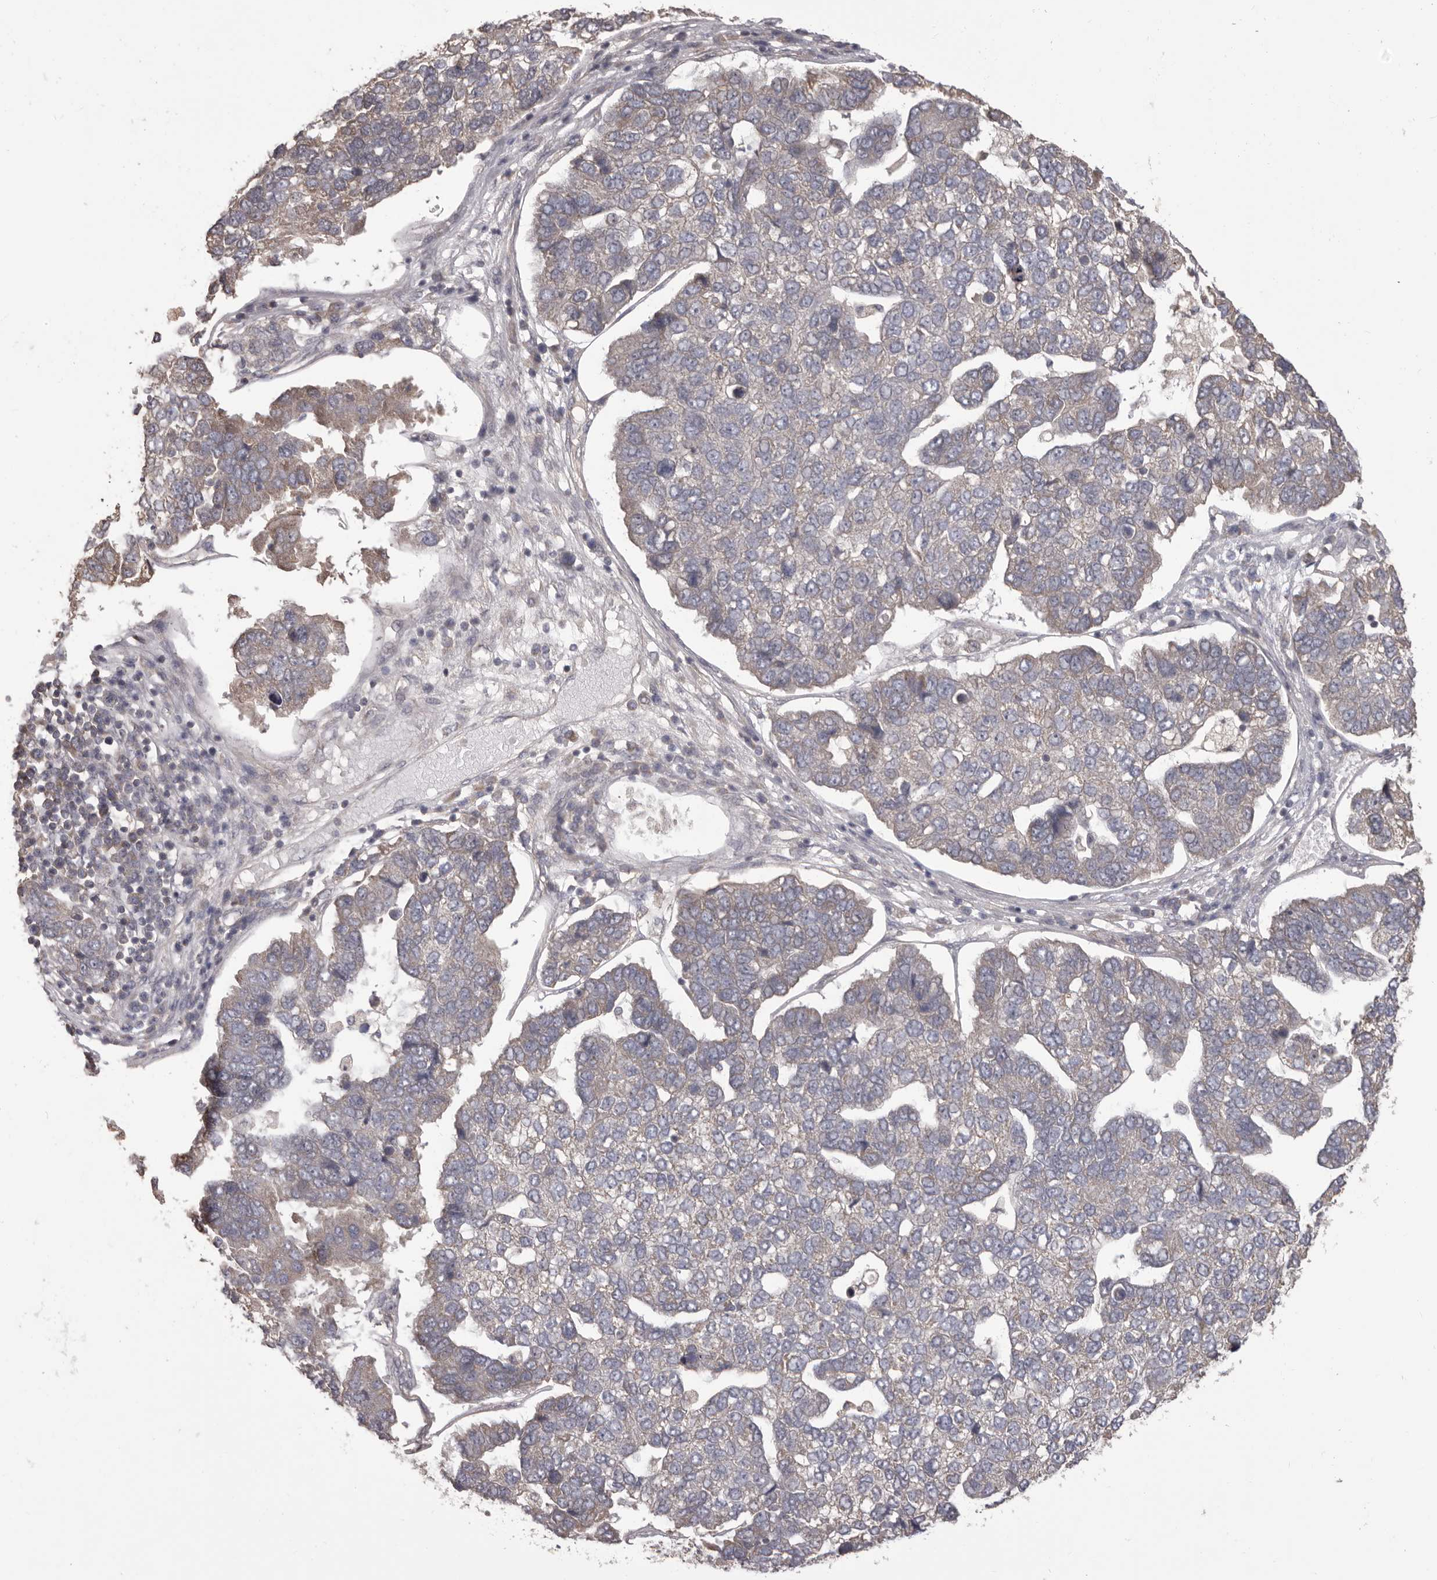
{"staining": {"intensity": "negative", "quantity": "none", "location": "none"}, "tissue": "pancreatic cancer", "cell_type": "Tumor cells", "image_type": "cancer", "snomed": [{"axis": "morphology", "description": "Adenocarcinoma, NOS"}, {"axis": "topography", "description": "Pancreas"}], "caption": "DAB immunohistochemical staining of human pancreatic adenocarcinoma displays no significant staining in tumor cells. (DAB (3,3'-diaminobenzidine) IHC visualized using brightfield microscopy, high magnification).", "gene": "HRH1", "patient": {"sex": "female", "age": 61}}